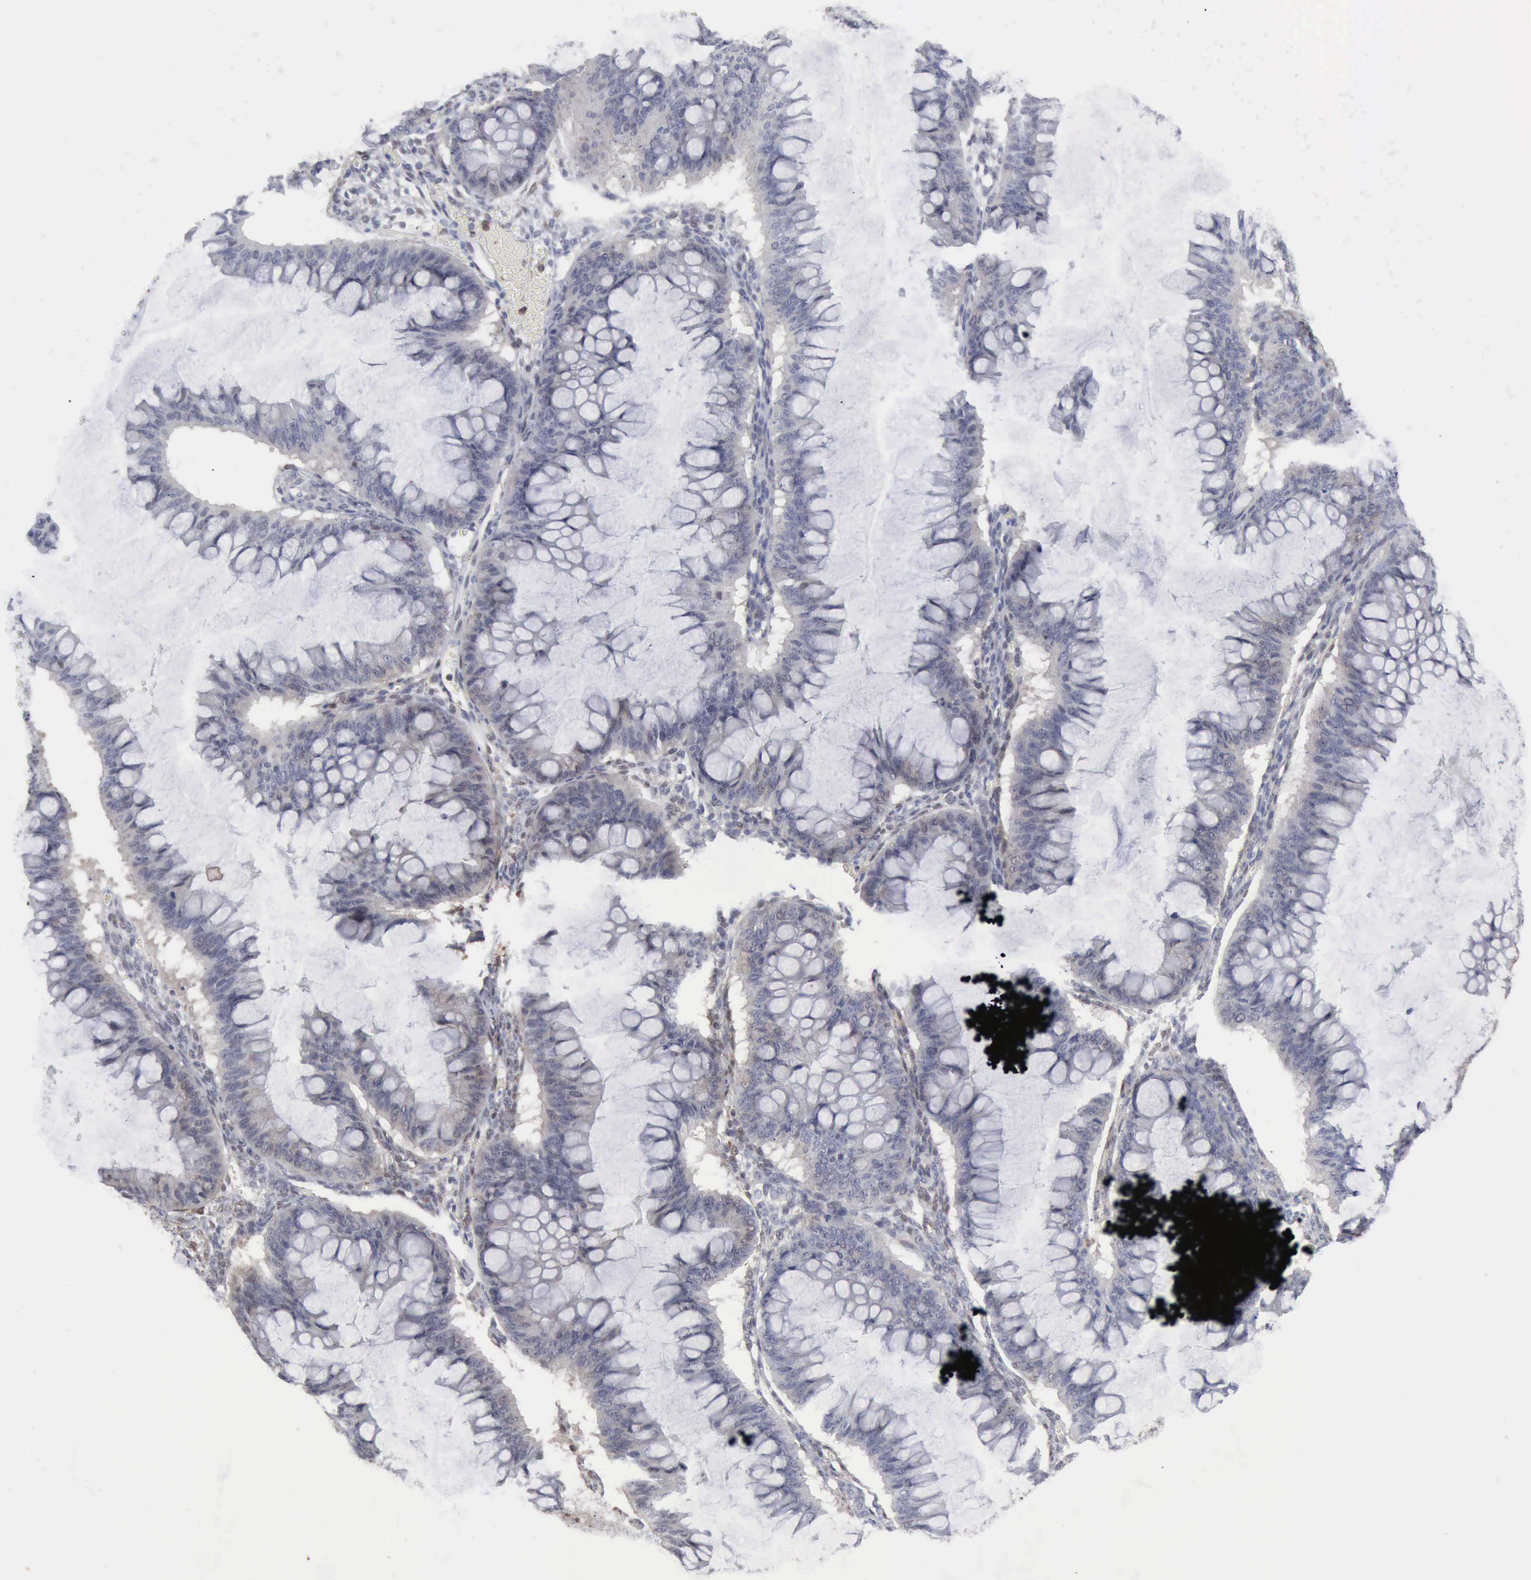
{"staining": {"intensity": "negative", "quantity": "none", "location": "none"}, "tissue": "ovarian cancer", "cell_type": "Tumor cells", "image_type": "cancer", "snomed": [{"axis": "morphology", "description": "Cystadenocarcinoma, mucinous, NOS"}, {"axis": "topography", "description": "Ovary"}], "caption": "High magnification brightfield microscopy of mucinous cystadenocarcinoma (ovarian) stained with DAB (3,3'-diaminobenzidine) (brown) and counterstained with hematoxylin (blue): tumor cells show no significant staining.", "gene": "STAT1", "patient": {"sex": "female", "age": 73}}